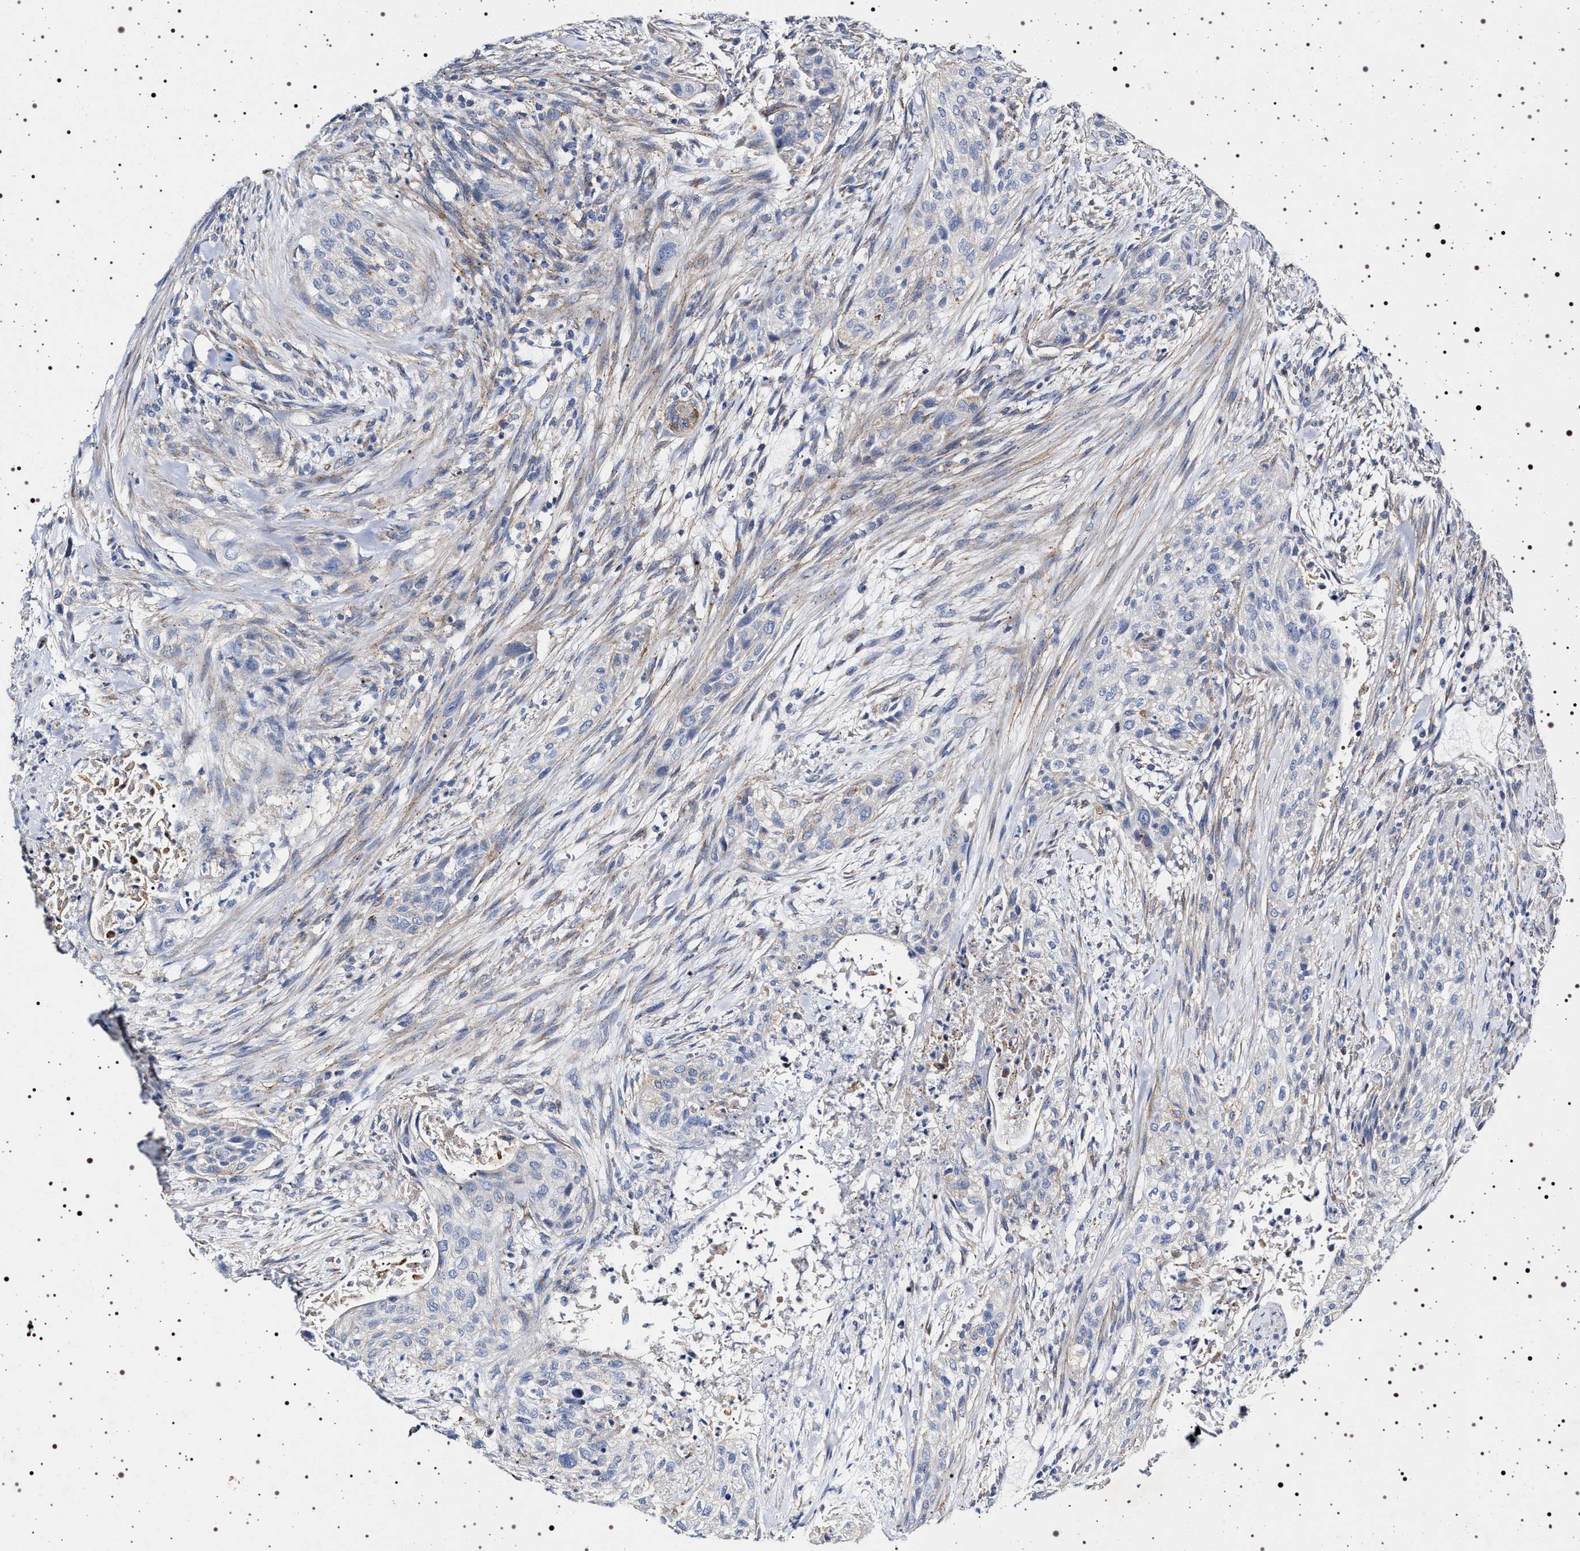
{"staining": {"intensity": "negative", "quantity": "none", "location": "none"}, "tissue": "urothelial cancer", "cell_type": "Tumor cells", "image_type": "cancer", "snomed": [{"axis": "morphology", "description": "Urothelial carcinoma, Low grade"}, {"axis": "morphology", "description": "Urothelial carcinoma, High grade"}, {"axis": "topography", "description": "Urinary bladder"}], "caption": "DAB (3,3'-diaminobenzidine) immunohistochemical staining of urothelial cancer exhibits no significant staining in tumor cells.", "gene": "NAALADL2", "patient": {"sex": "male", "age": 35}}